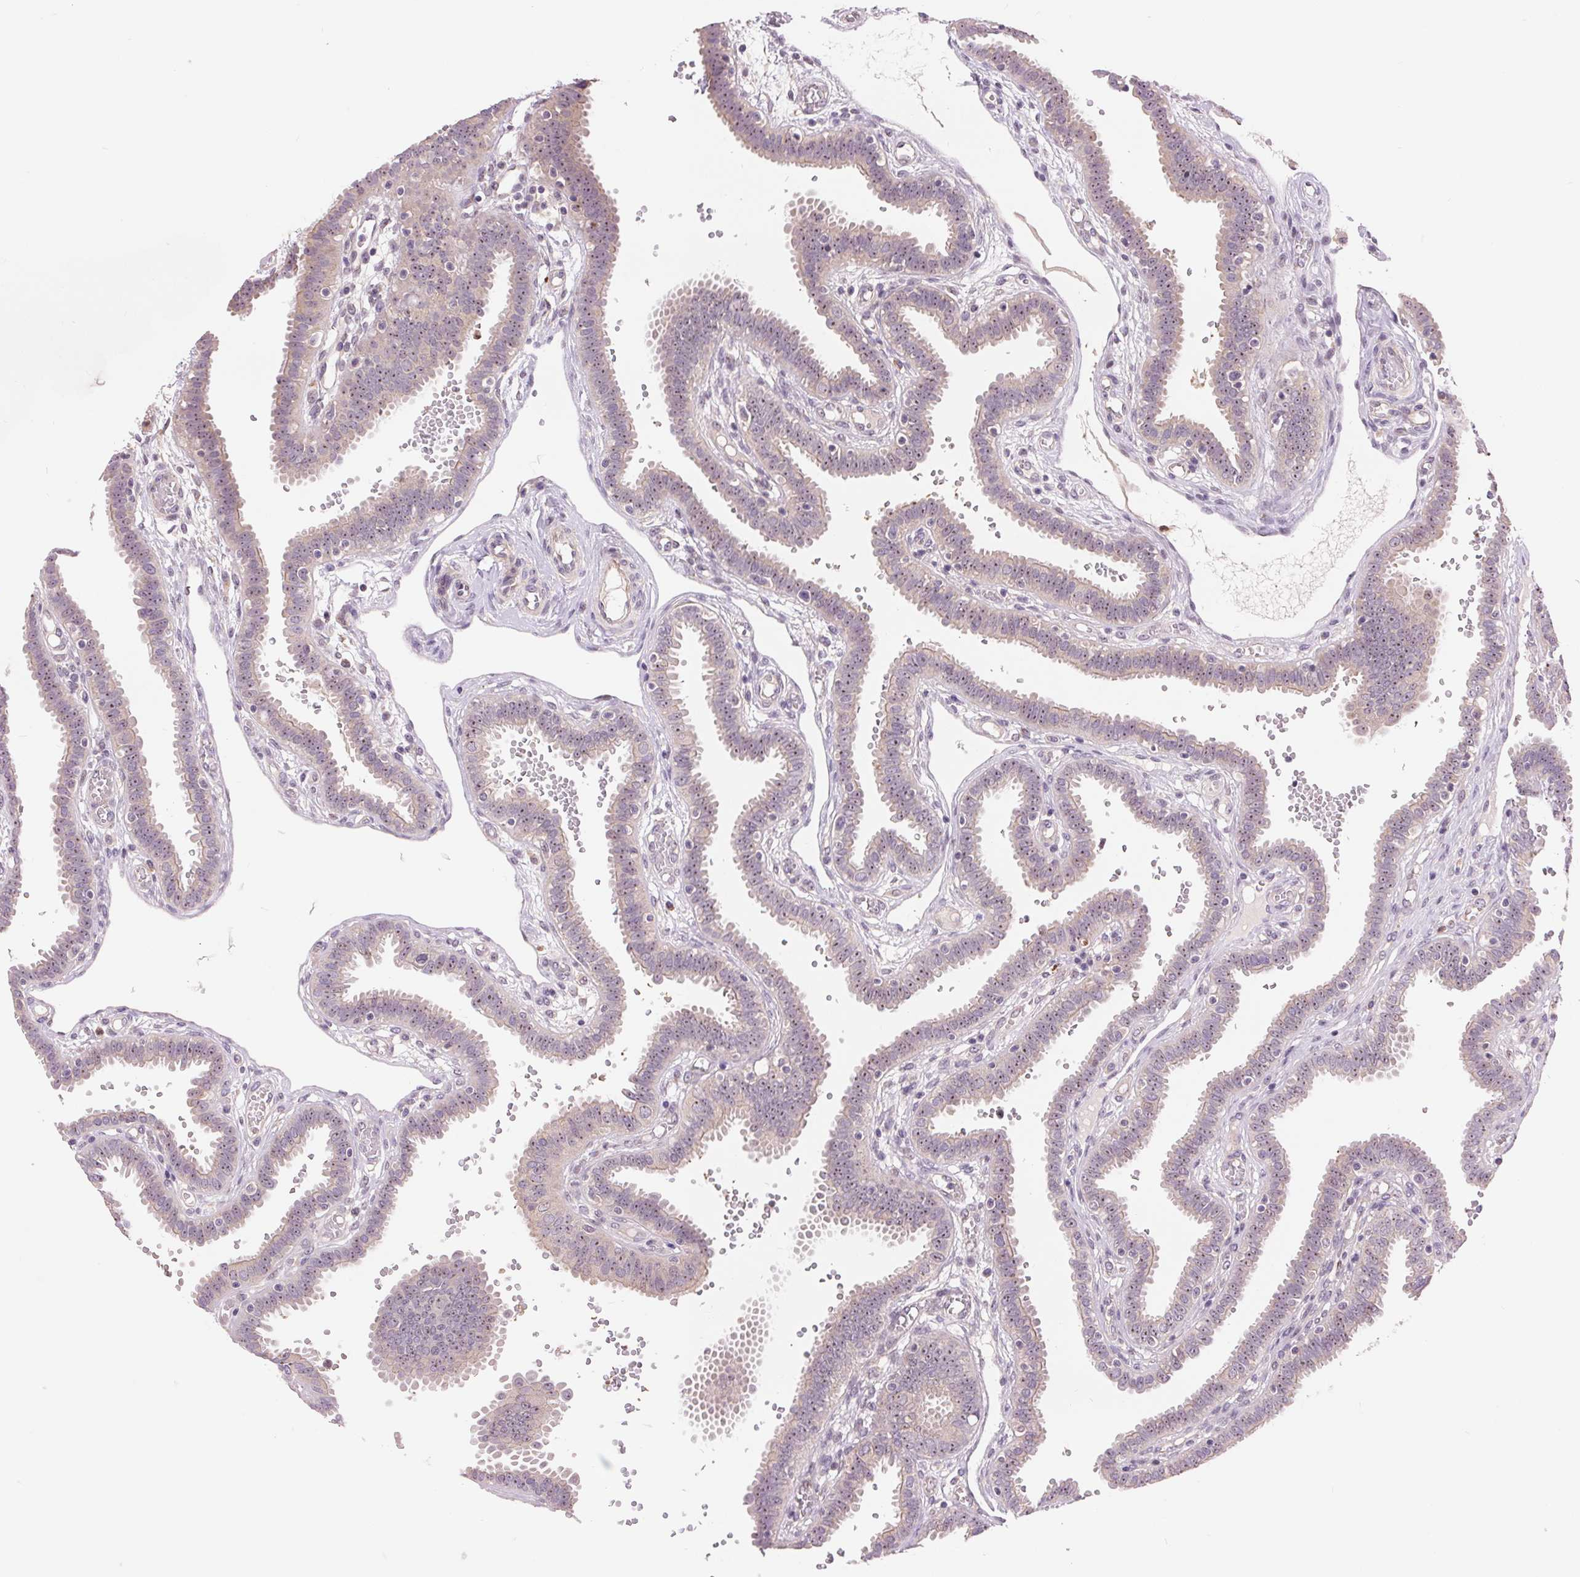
{"staining": {"intensity": "weak", "quantity": "<25%", "location": "cytoplasmic/membranous"}, "tissue": "fallopian tube", "cell_type": "Glandular cells", "image_type": "normal", "snomed": [{"axis": "morphology", "description": "Normal tissue, NOS"}, {"axis": "topography", "description": "Fallopian tube"}], "caption": "Immunohistochemistry (IHC) image of normal human fallopian tube stained for a protein (brown), which demonstrates no positivity in glandular cells. The staining was performed using DAB (3,3'-diaminobenzidine) to visualize the protein expression in brown, while the nuclei were stained in blue with hematoxylin (Magnification: 20x).", "gene": "RANBP3L", "patient": {"sex": "female", "age": 37}}